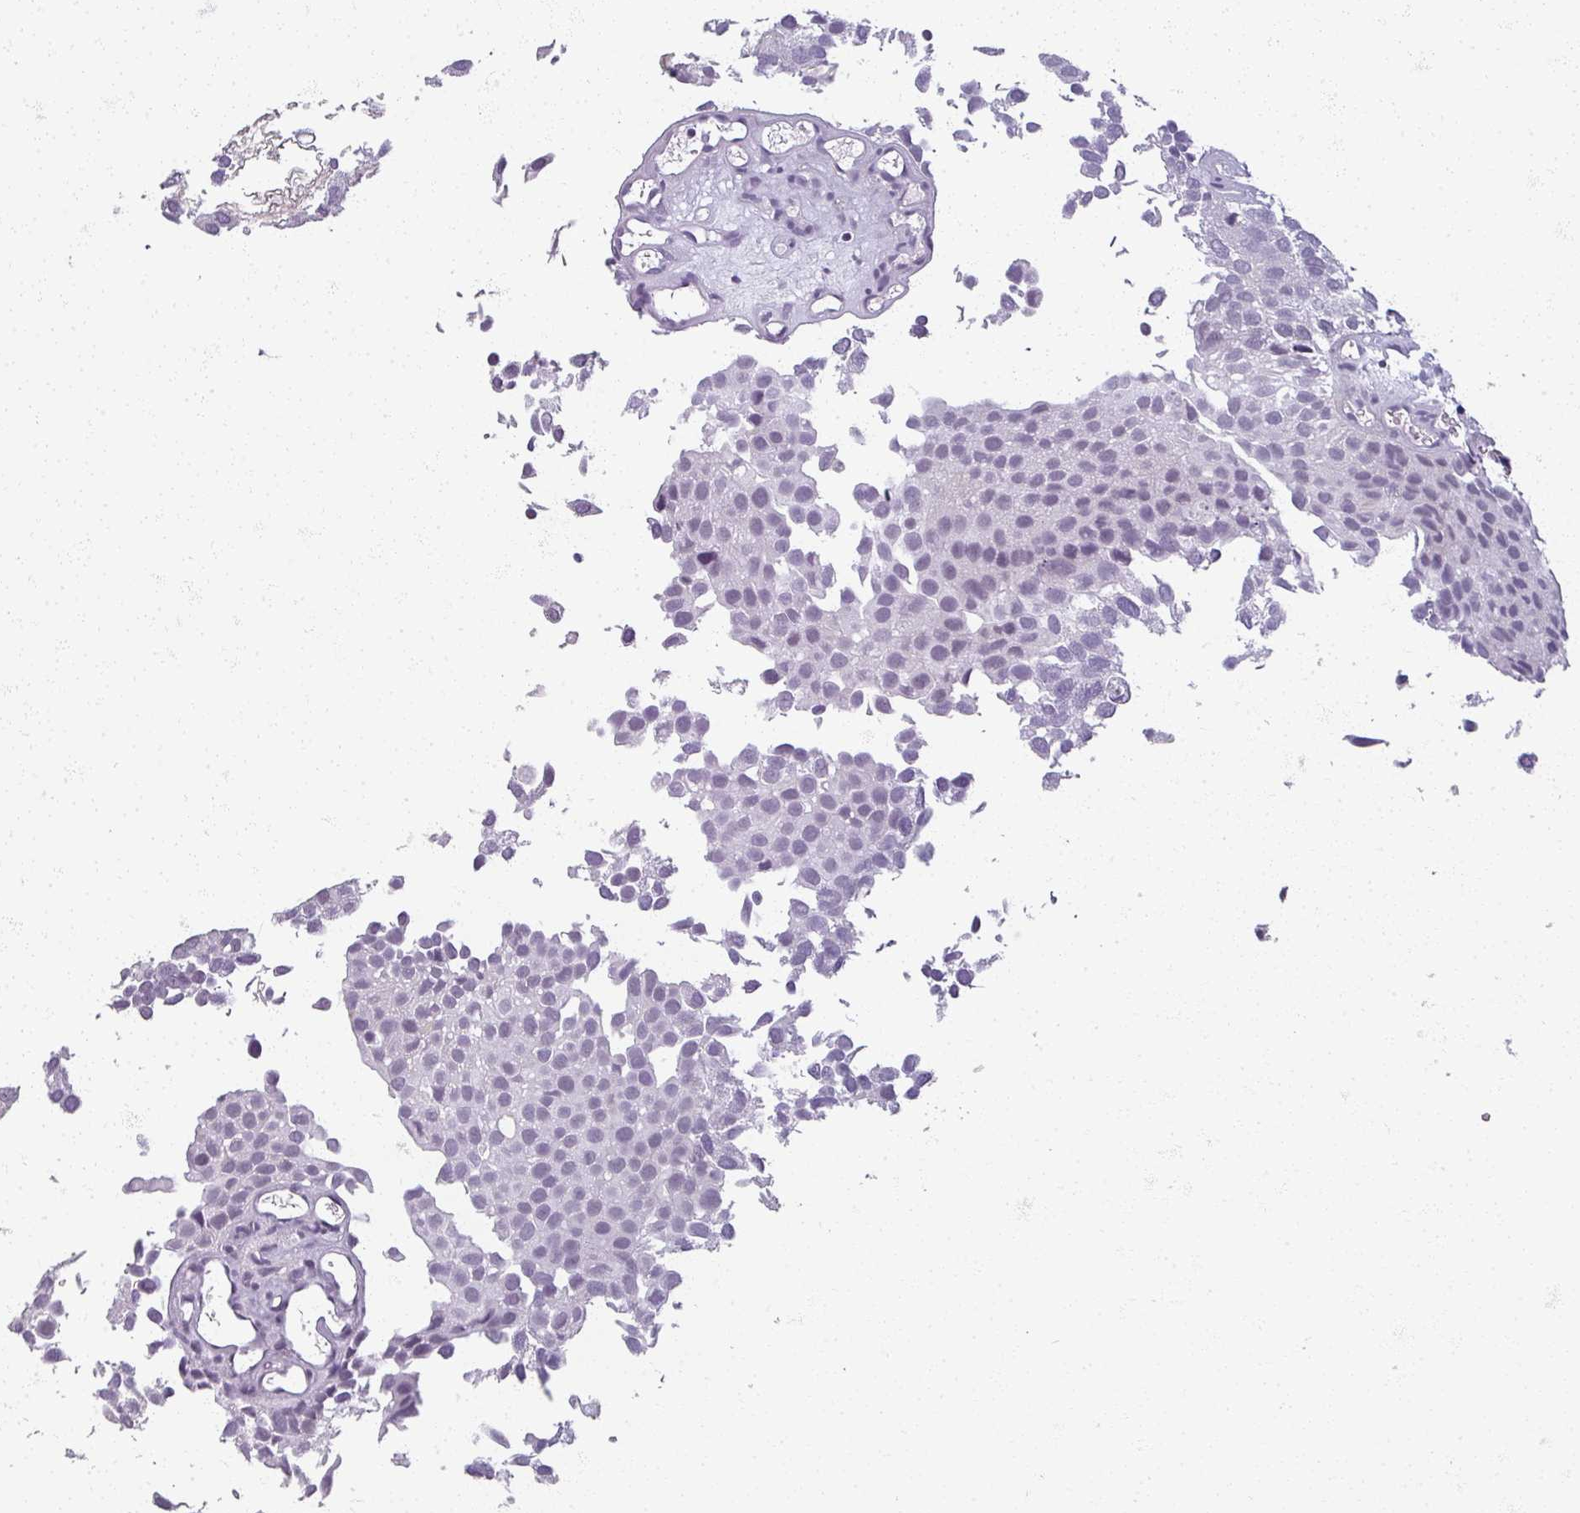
{"staining": {"intensity": "negative", "quantity": "none", "location": "none"}, "tissue": "urothelial cancer", "cell_type": "Tumor cells", "image_type": "cancer", "snomed": [{"axis": "morphology", "description": "Urothelial carcinoma, Low grade"}, {"axis": "topography", "description": "Urinary bladder"}], "caption": "The micrograph reveals no staining of tumor cells in urothelial cancer.", "gene": "RFPL2", "patient": {"sex": "male", "age": 88}}